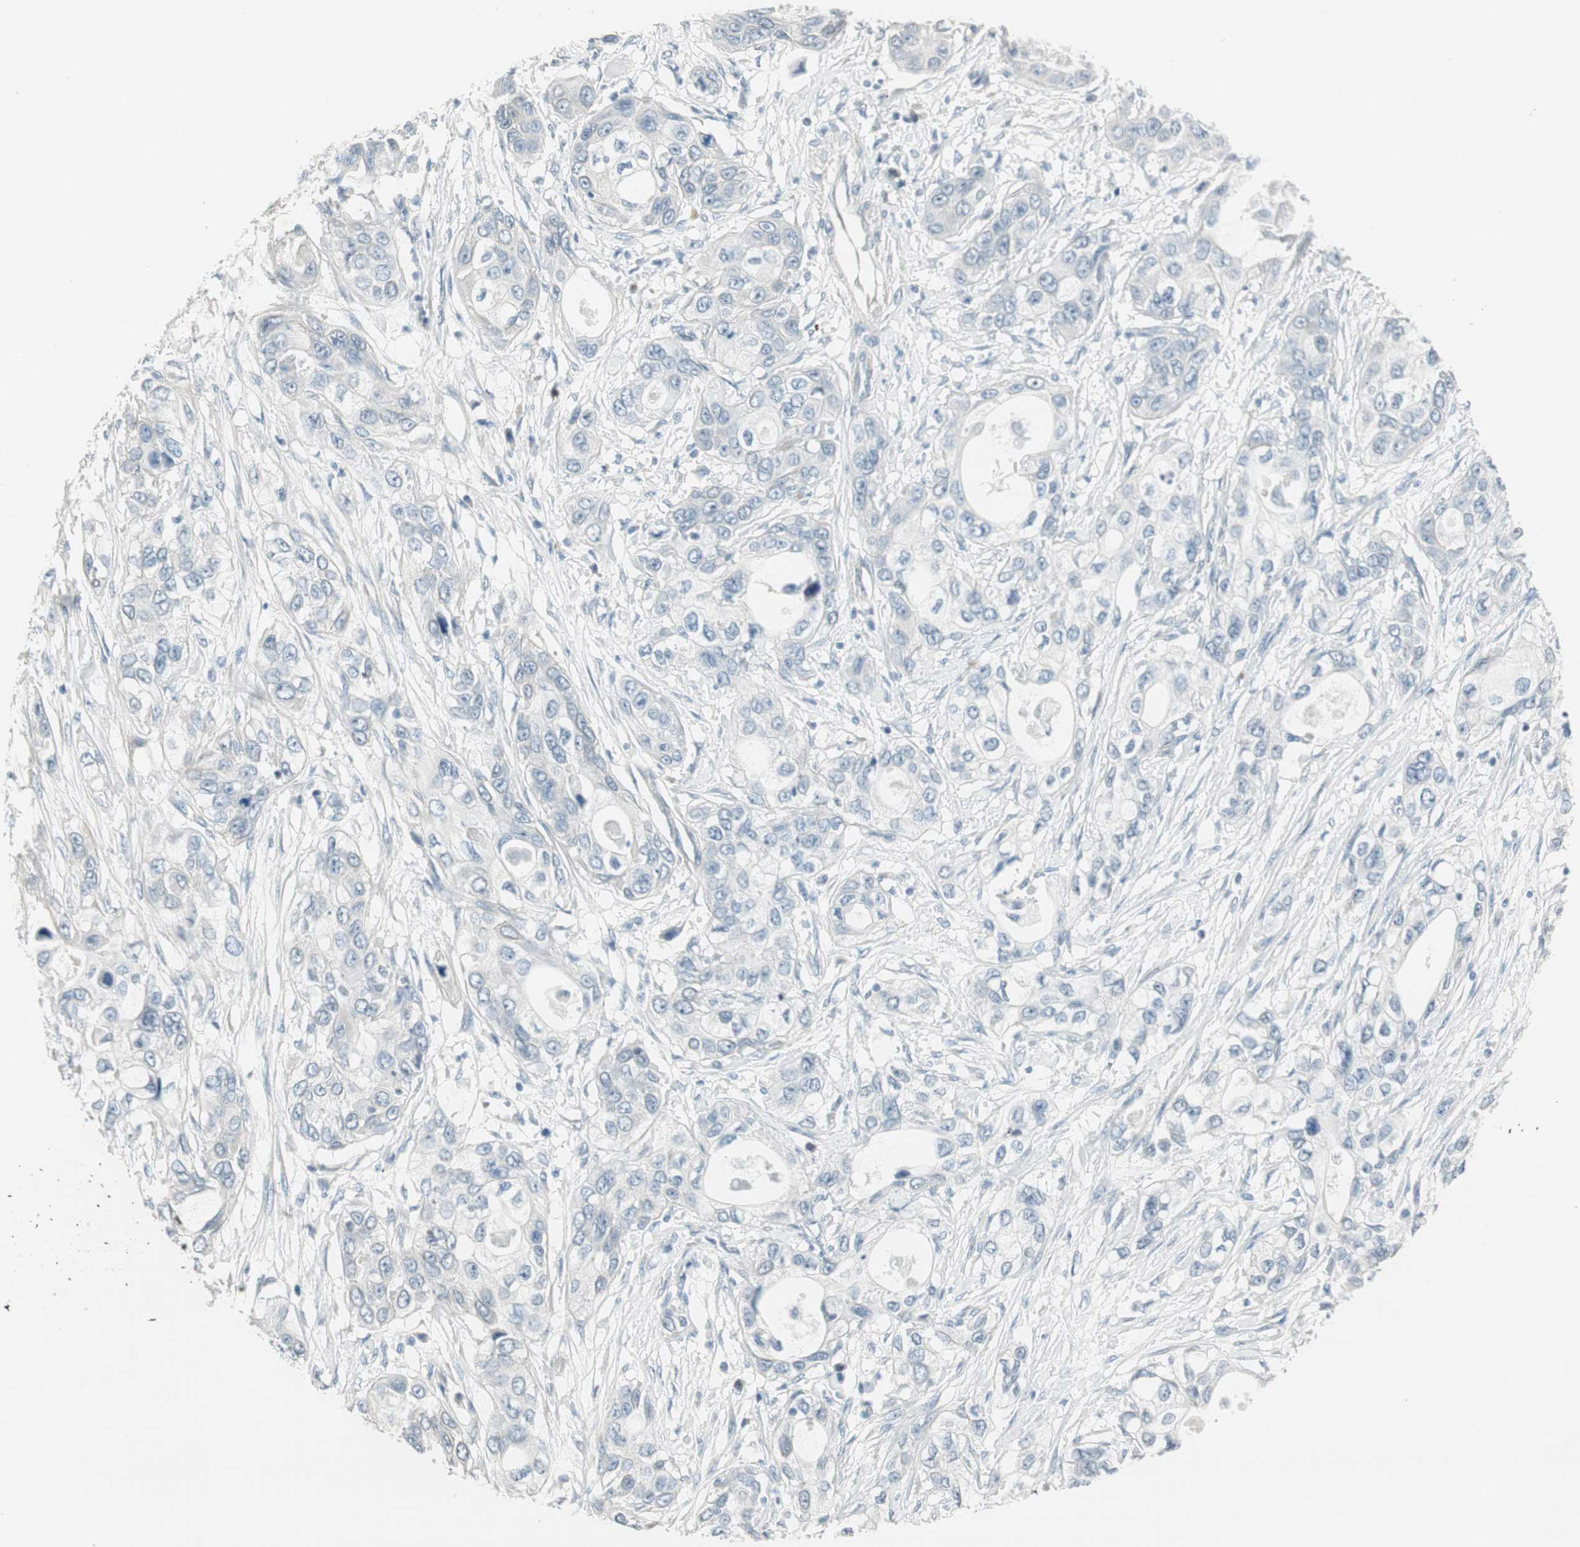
{"staining": {"intensity": "negative", "quantity": "none", "location": "none"}, "tissue": "pancreatic cancer", "cell_type": "Tumor cells", "image_type": "cancer", "snomed": [{"axis": "morphology", "description": "Adenocarcinoma, NOS"}, {"axis": "topography", "description": "Pancreas"}], "caption": "This image is of adenocarcinoma (pancreatic) stained with IHC to label a protein in brown with the nuclei are counter-stained blue. There is no positivity in tumor cells. (Immunohistochemistry, brightfield microscopy, high magnification).", "gene": "EVA1A", "patient": {"sex": "female", "age": 70}}